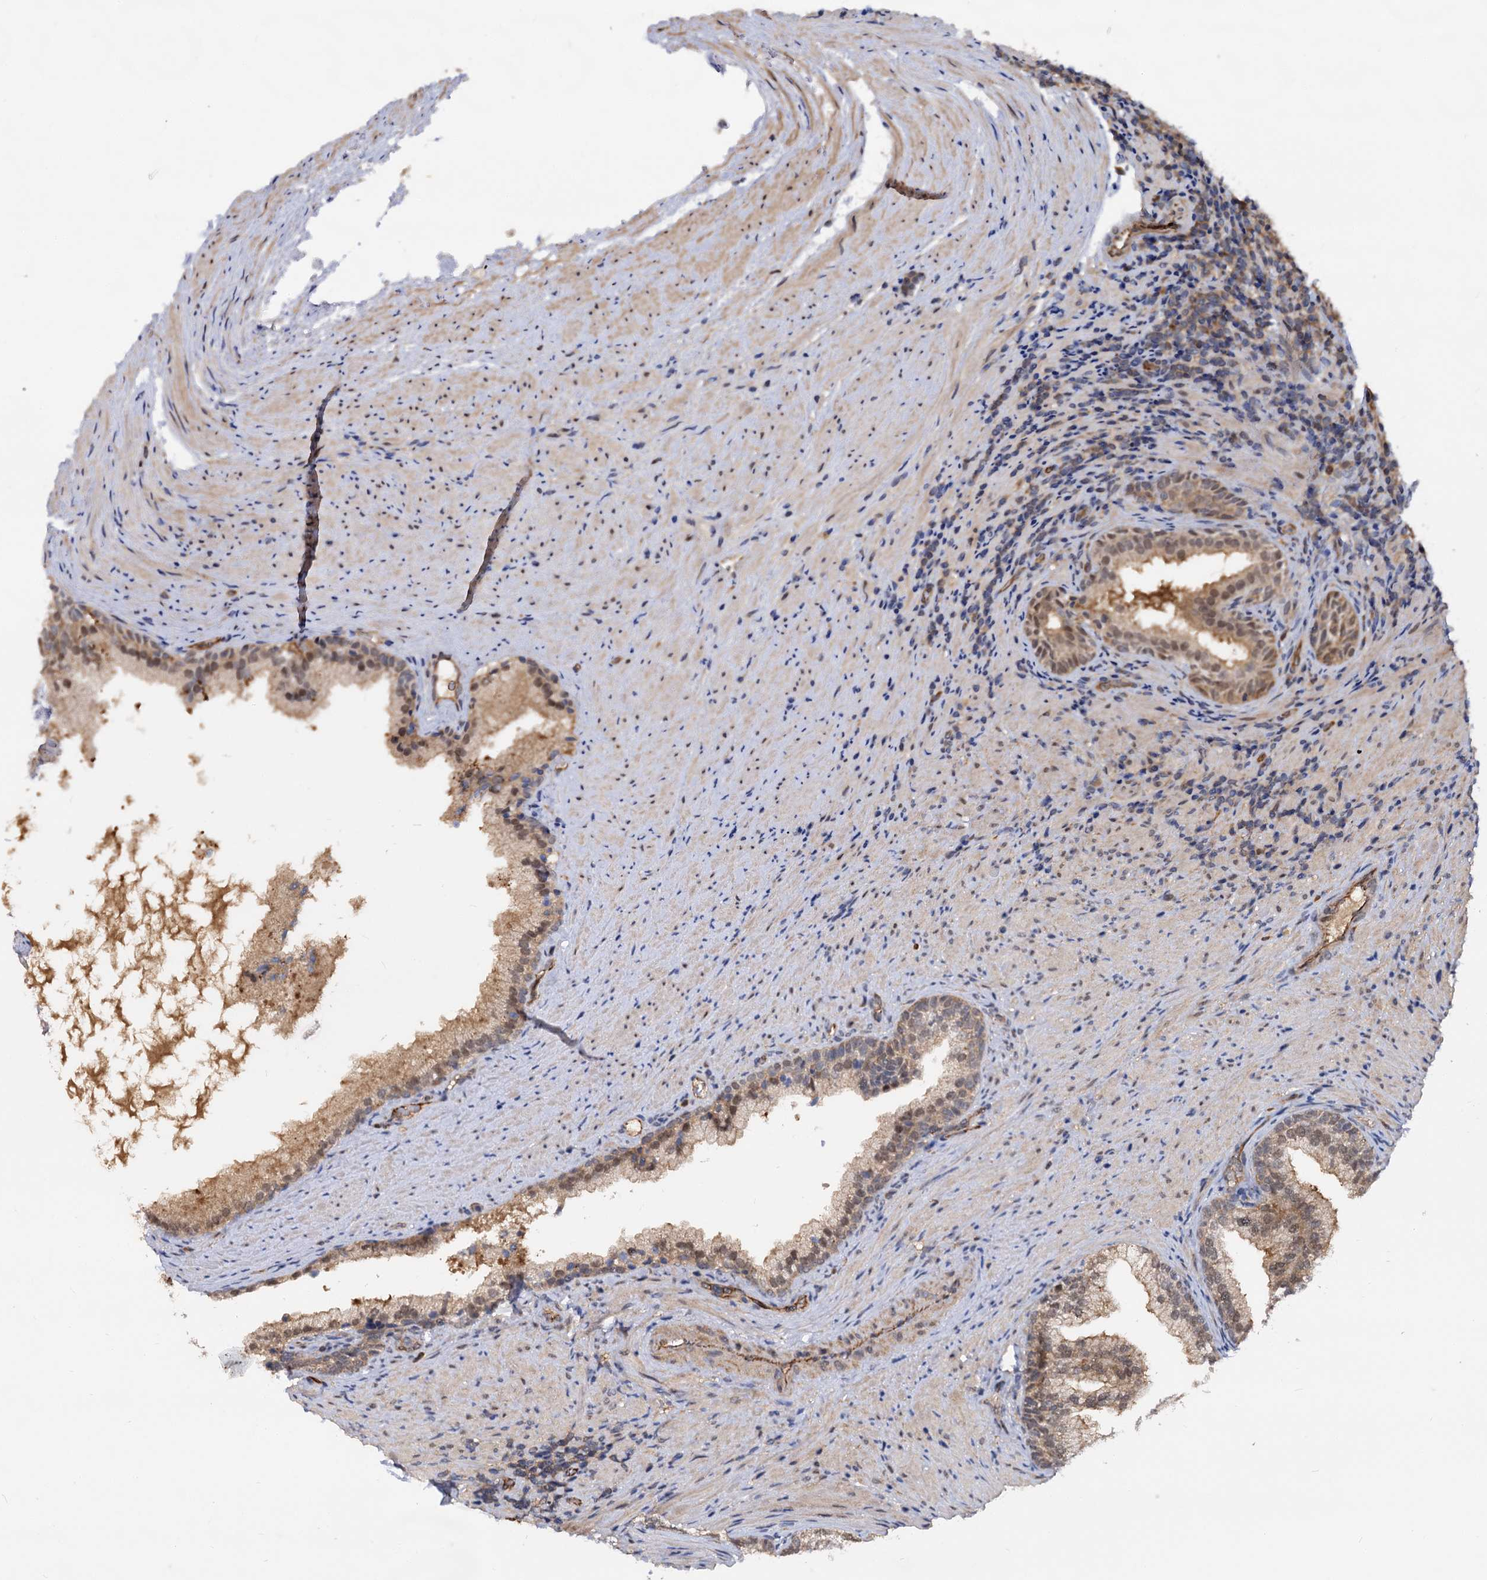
{"staining": {"intensity": "weak", "quantity": "25%-75%", "location": "cytoplasmic/membranous"}, "tissue": "prostate", "cell_type": "Glandular cells", "image_type": "normal", "snomed": [{"axis": "morphology", "description": "Normal tissue, NOS"}, {"axis": "topography", "description": "Prostate"}], "caption": "Prostate stained for a protein exhibits weak cytoplasmic/membranous positivity in glandular cells. Immunohistochemistry stains the protein in brown and the nuclei are stained blue.", "gene": "PSMD4", "patient": {"sex": "male", "age": 76}}